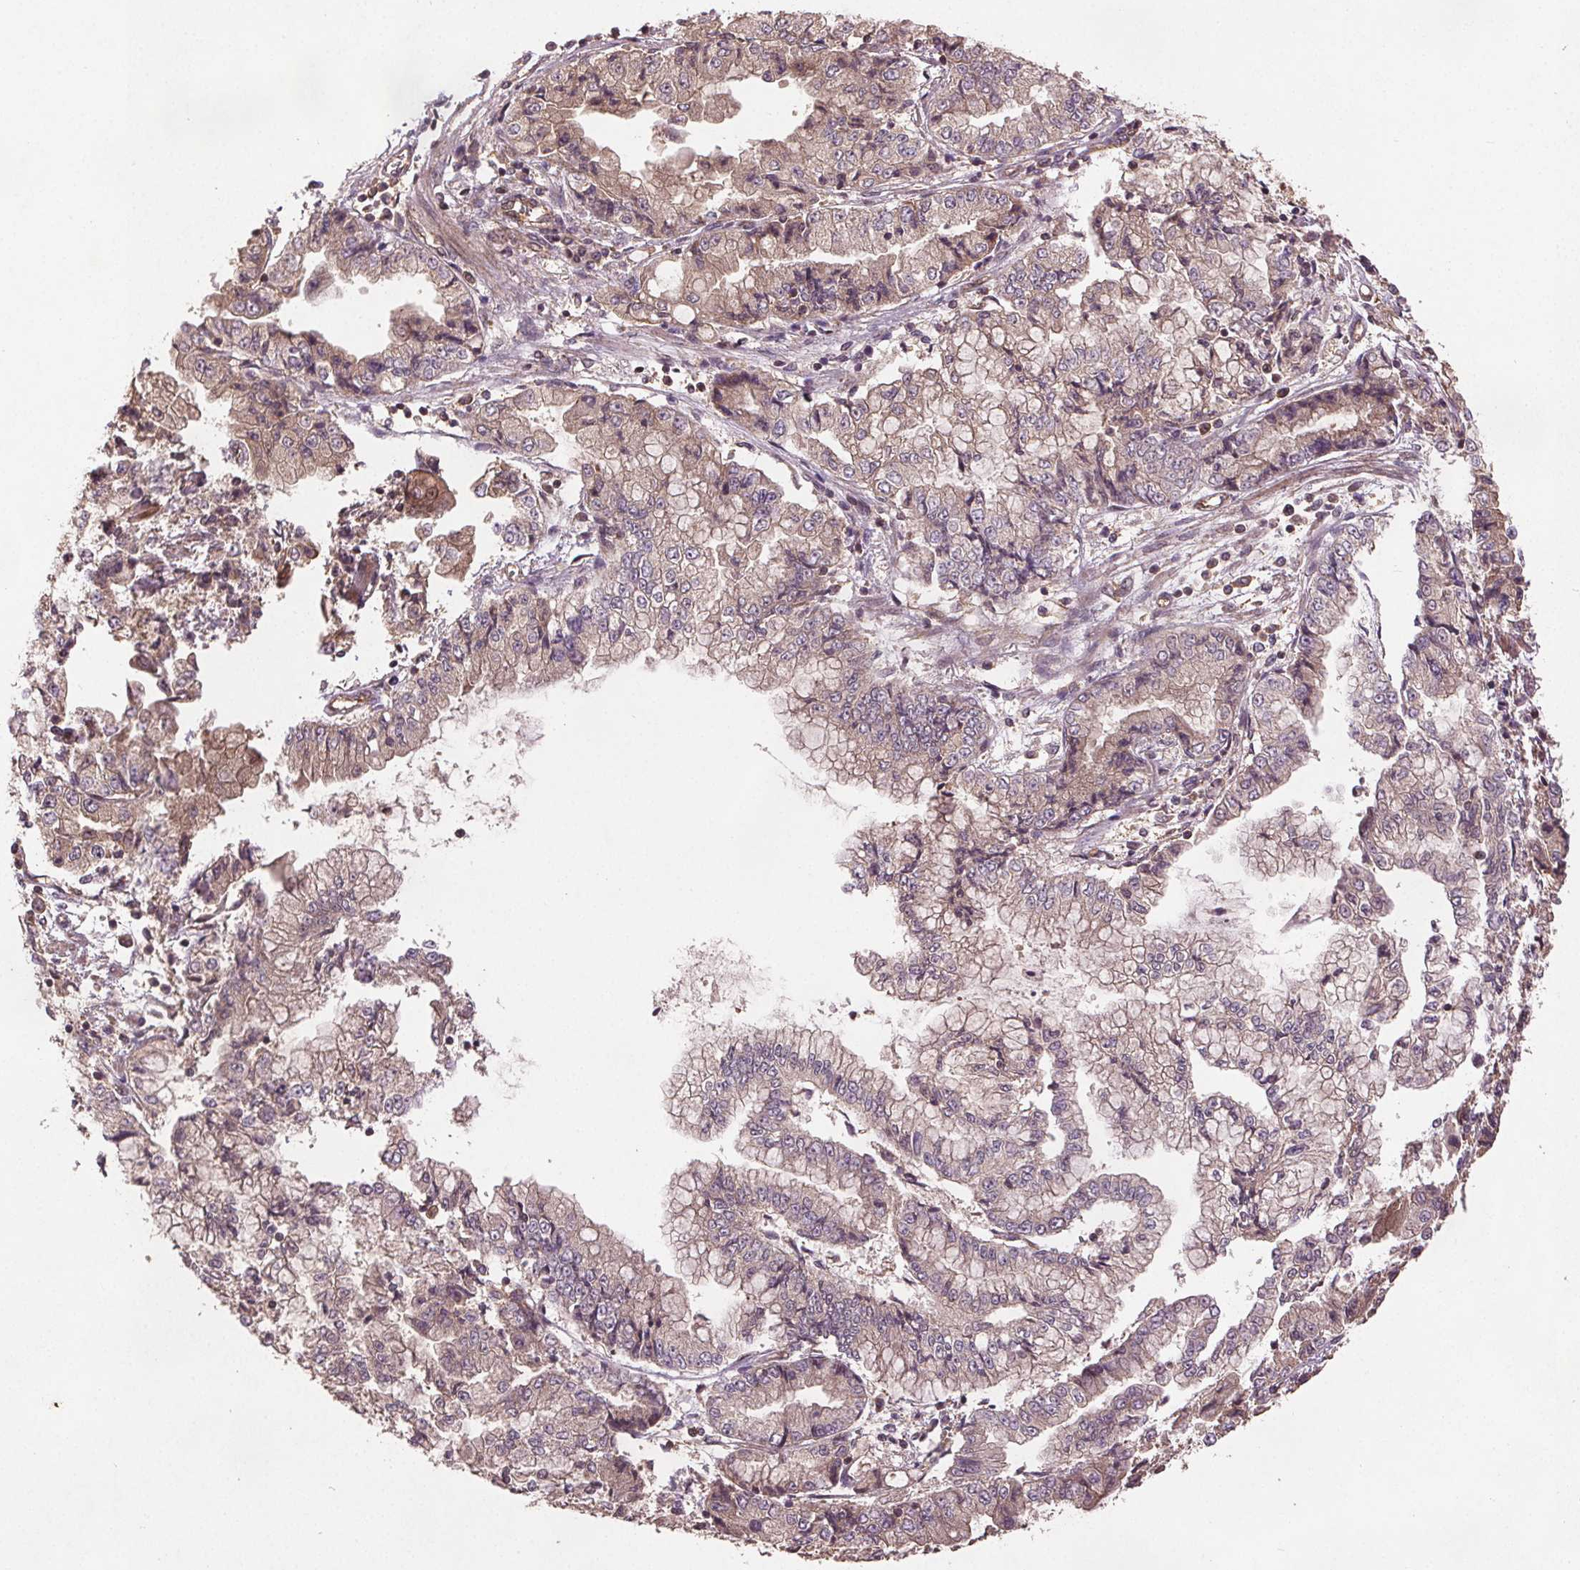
{"staining": {"intensity": "weak", "quantity": ">75%", "location": "cytoplasmic/membranous"}, "tissue": "stomach cancer", "cell_type": "Tumor cells", "image_type": "cancer", "snomed": [{"axis": "morphology", "description": "Adenocarcinoma, NOS"}, {"axis": "topography", "description": "Stomach, upper"}], "caption": "Protein staining of stomach cancer tissue shows weak cytoplasmic/membranous staining in about >75% of tumor cells.", "gene": "SEC14L2", "patient": {"sex": "female", "age": 74}}